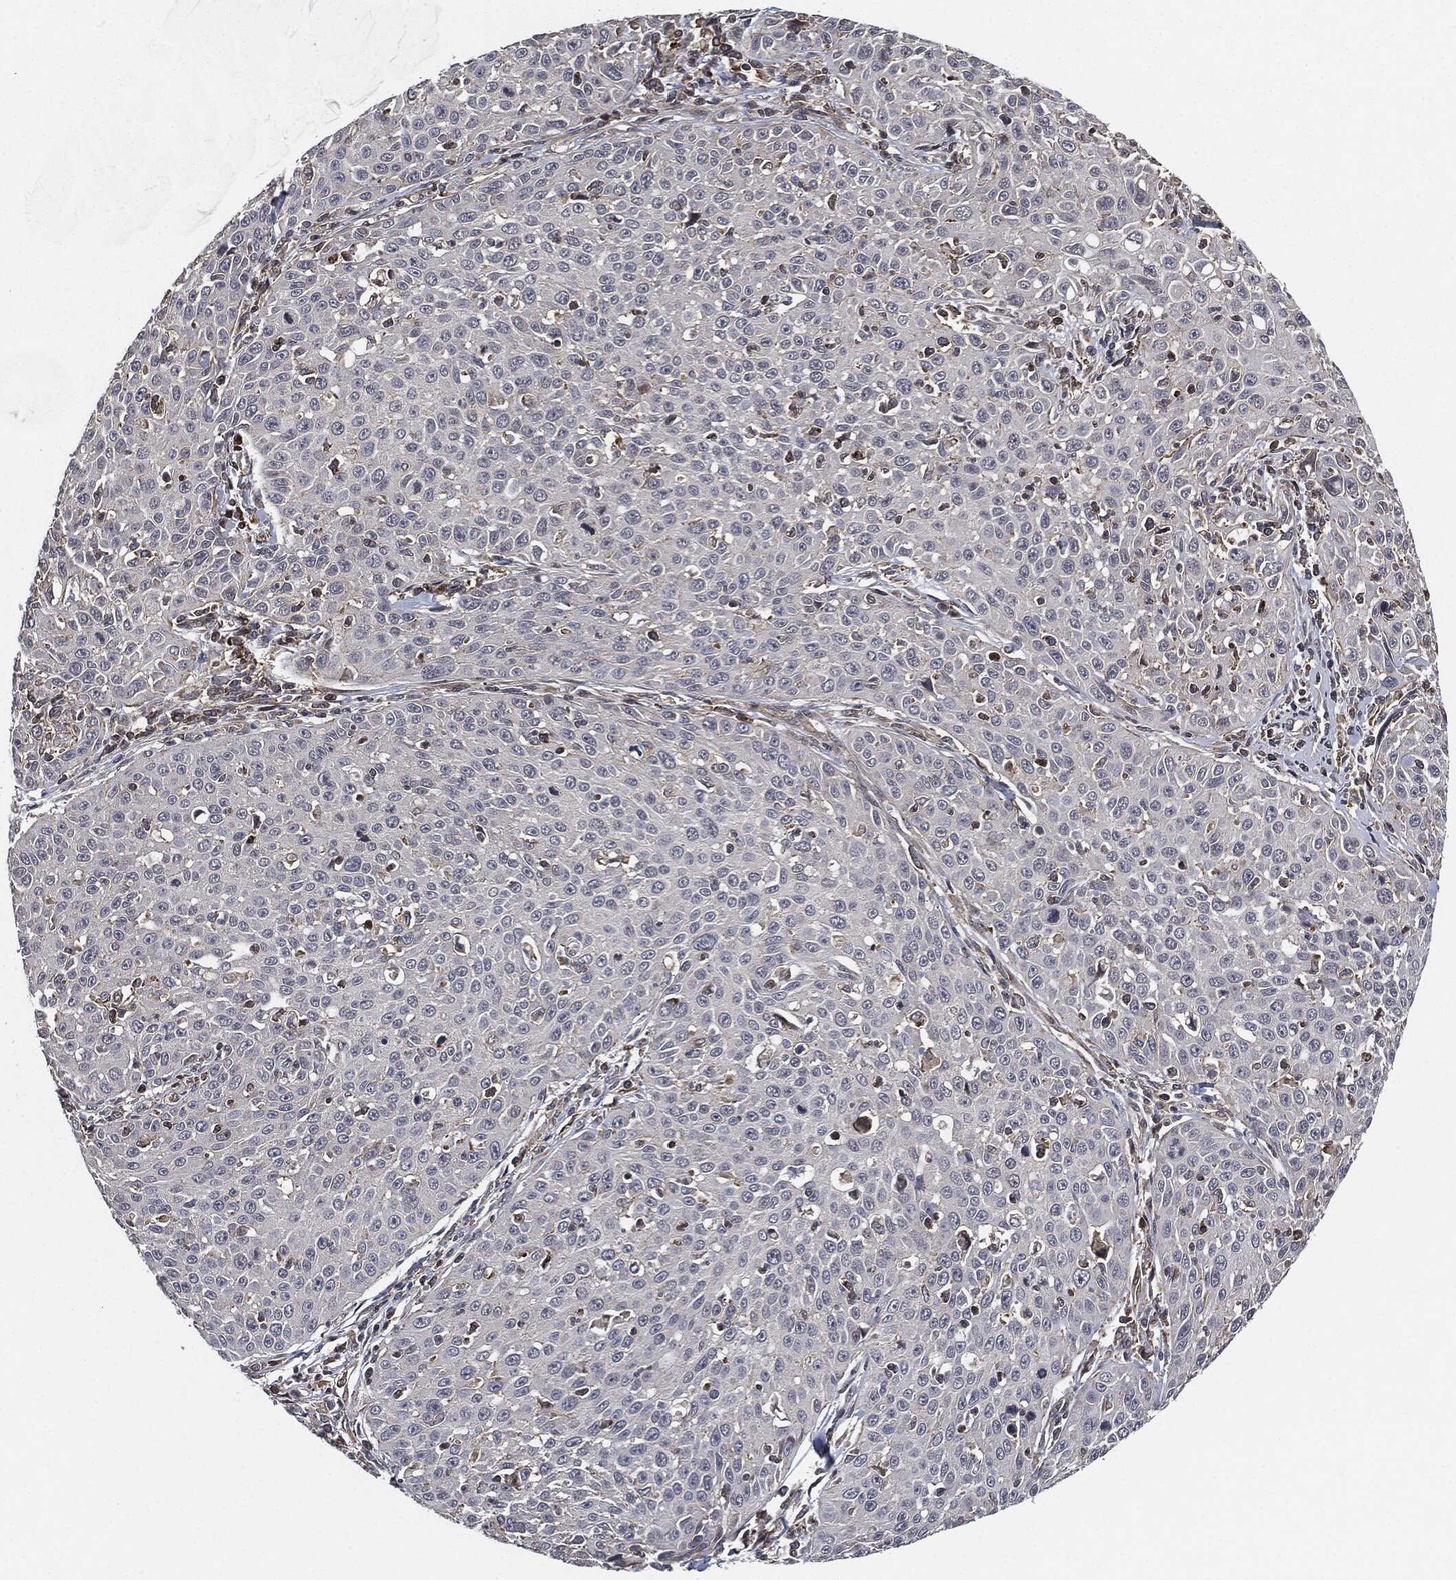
{"staining": {"intensity": "negative", "quantity": "none", "location": "none"}, "tissue": "cervical cancer", "cell_type": "Tumor cells", "image_type": "cancer", "snomed": [{"axis": "morphology", "description": "Squamous cell carcinoma, NOS"}, {"axis": "topography", "description": "Cervix"}], "caption": "Immunohistochemistry of human cervical cancer (squamous cell carcinoma) demonstrates no staining in tumor cells.", "gene": "UBR1", "patient": {"sex": "female", "age": 26}}